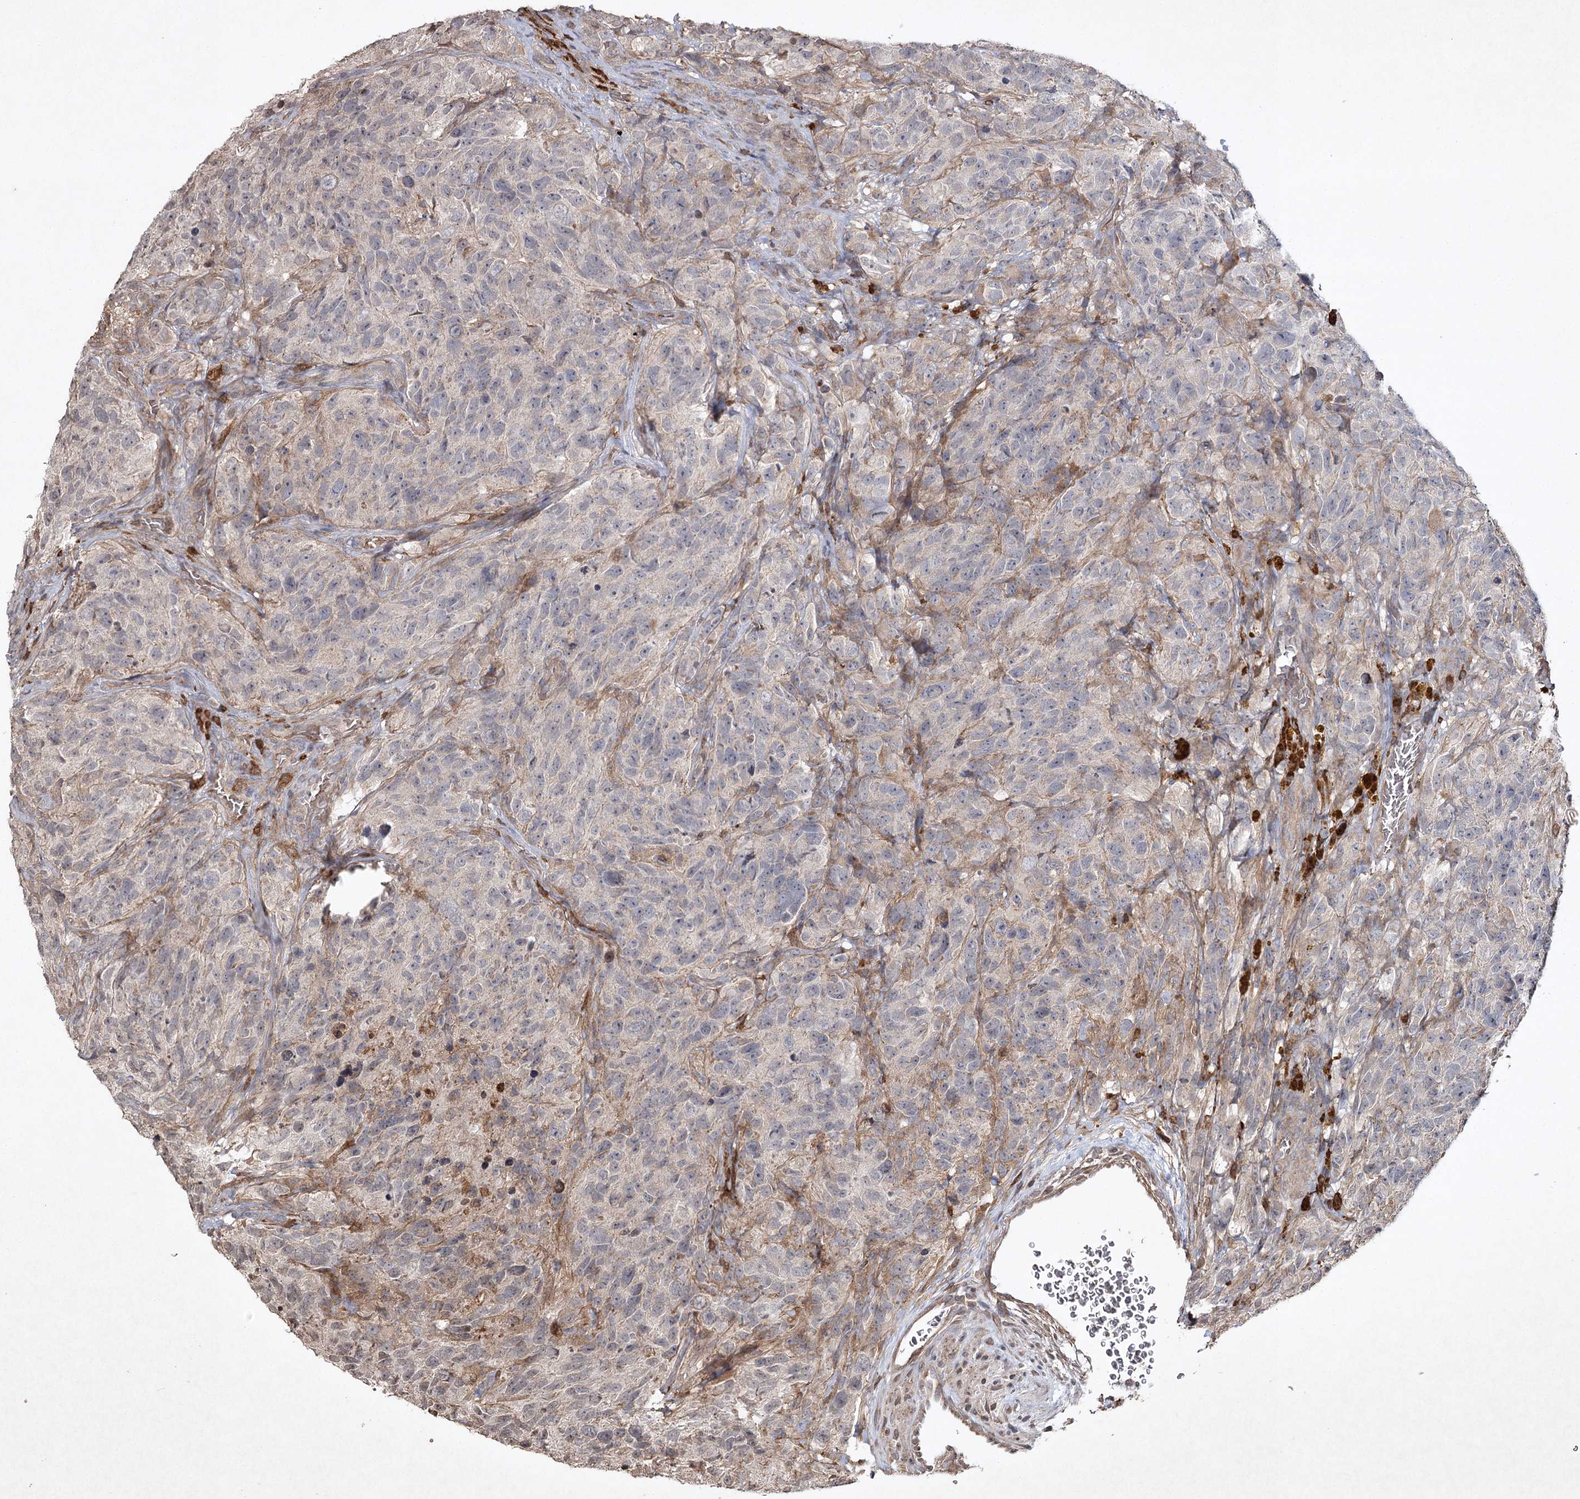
{"staining": {"intensity": "negative", "quantity": "none", "location": "none"}, "tissue": "glioma", "cell_type": "Tumor cells", "image_type": "cancer", "snomed": [{"axis": "morphology", "description": "Glioma, malignant, High grade"}, {"axis": "topography", "description": "Brain"}], "caption": "Immunohistochemistry (IHC) image of neoplastic tissue: human malignant glioma (high-grade) stained with DAB reveals no significant protein positivity in tumor cells.", "gene": "CYP2B6", "patient": {"sex": "male", "age": 69}}